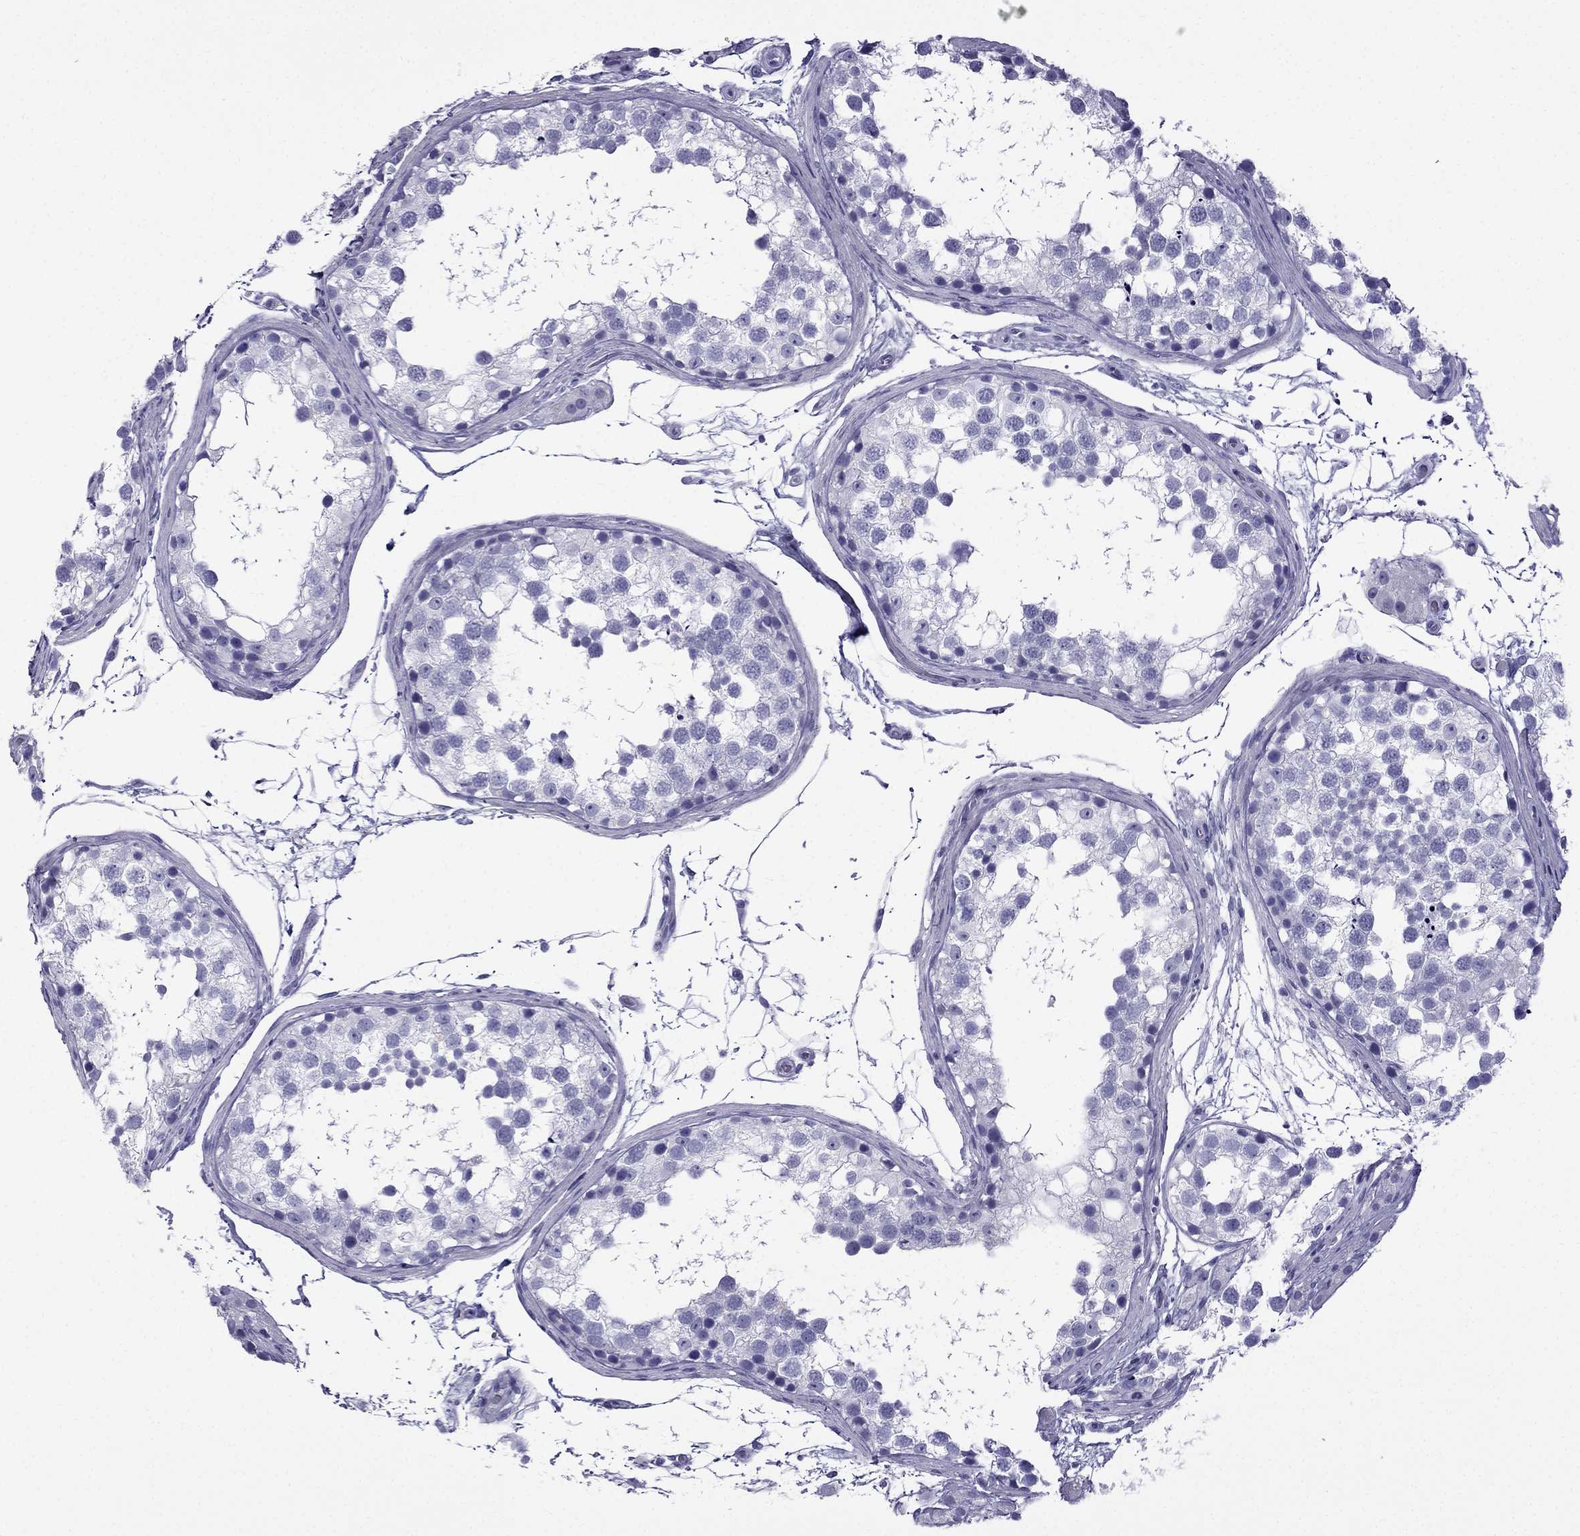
{"staining": {"intensity": "negative", "quantity": "none", "location": "none"}, "tissue": "testis", "cell_type": "Cells in seminiferous ducts", "image_type": "normal", "snomed": [{"axis": "morphology", "description": "Normal tissue, NOS"}, {"axis": "morphology", "description": "Seminoma, NOS"}, {"axis": "topography", "description": "Testis"}], "caption": "This is an IHC micrograph of unremarkable human testis. There is no expression in cells in seminiferous ducts.", "gene": "TFF3", "patient": {"sex": "male", "age": 65}}